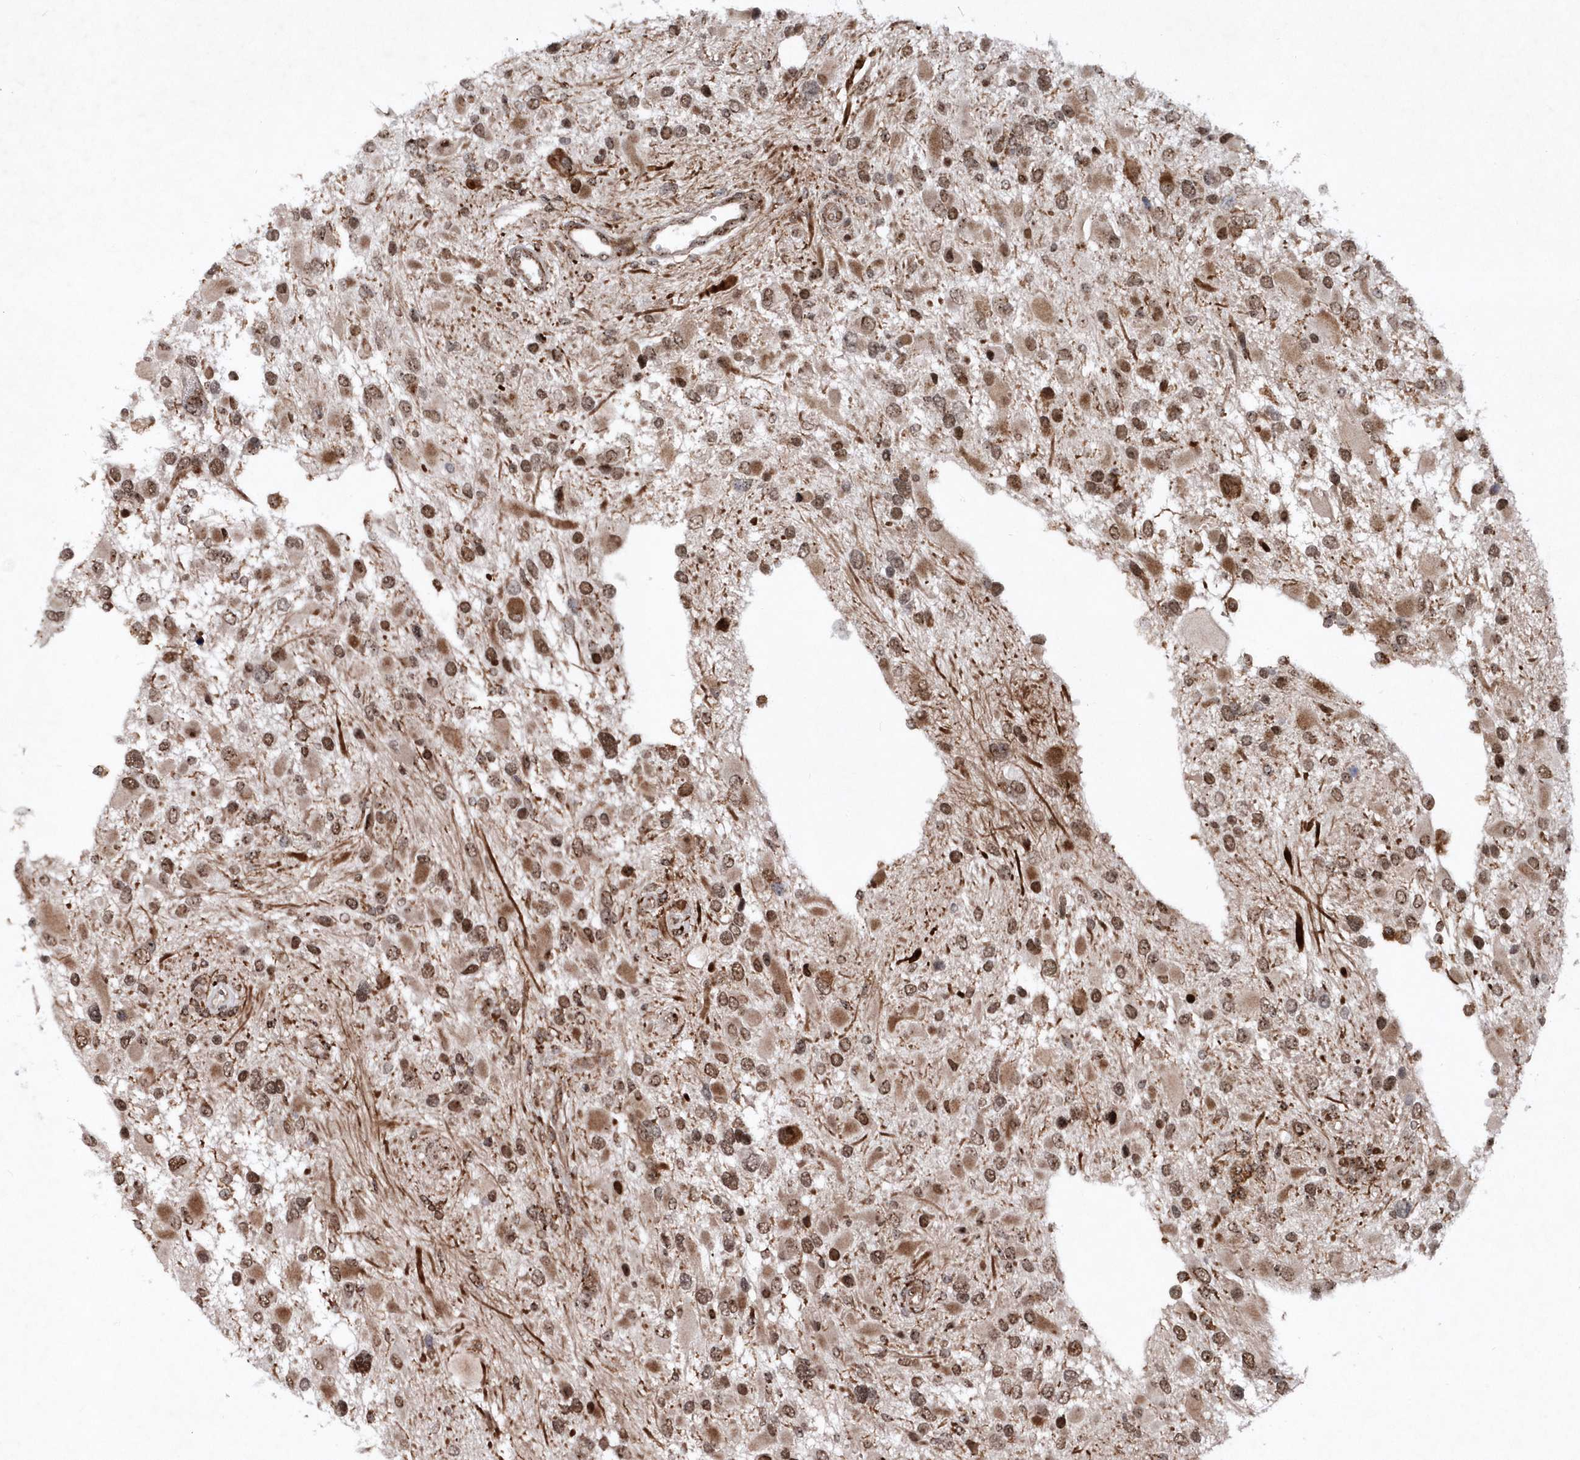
{"staining": {"intensity": "moderate", "quantity": ">75%", "location": "nuclear"}, "tissue": "glioma", "cell_type": "Tumor cells", "image_type": "cancer", "snomed": [{"axis": "morphology", "description": "Glioma, malignant, High grade"}, {"axis": "topography", "description": "Brain"}], "caption": "About >75% of tumor cells in human glioma display moderate nuclear protein staining as visualized by brown immunohistochemical staining.", "gene": "SOWAHB", "patient": {"sex": "male", "age": 53}}